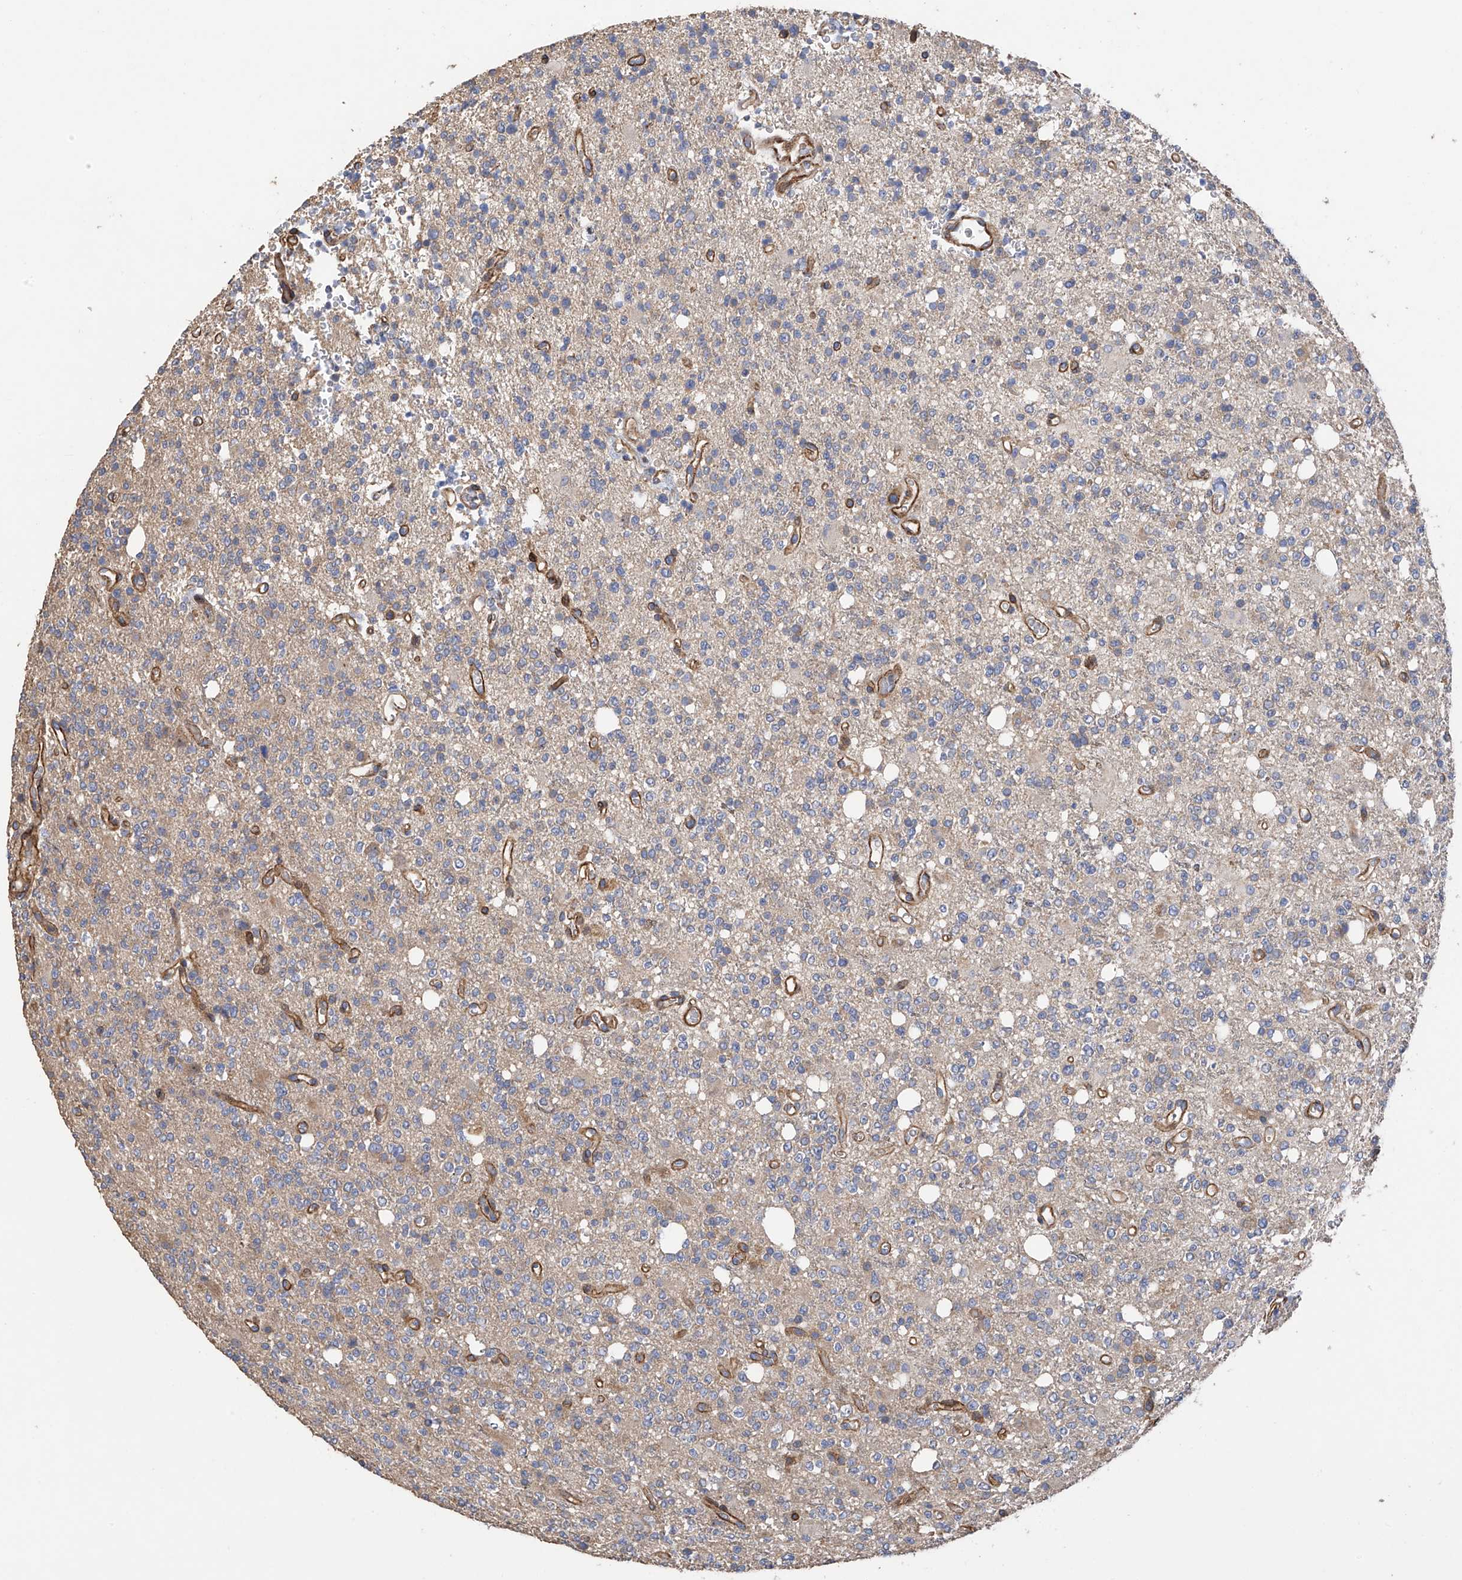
{"staining": {"intensity": "negative", "quantity": "none", "location": "none"}, "tissue": "glioma", "cell_type": "Tumor cells", "image_type": "cancer", "snomed": [{"axis": "morphology", "description": "Glioma, malignant, High grade"}, {"axis": "topography", "description": "Brain"}], "caption": "Glioma stained for a protein using immunohistochemistry exhibits no staining tumor cells.", "gene": "SLC43A3", "patient": {"sex": "female", "age": 62}}